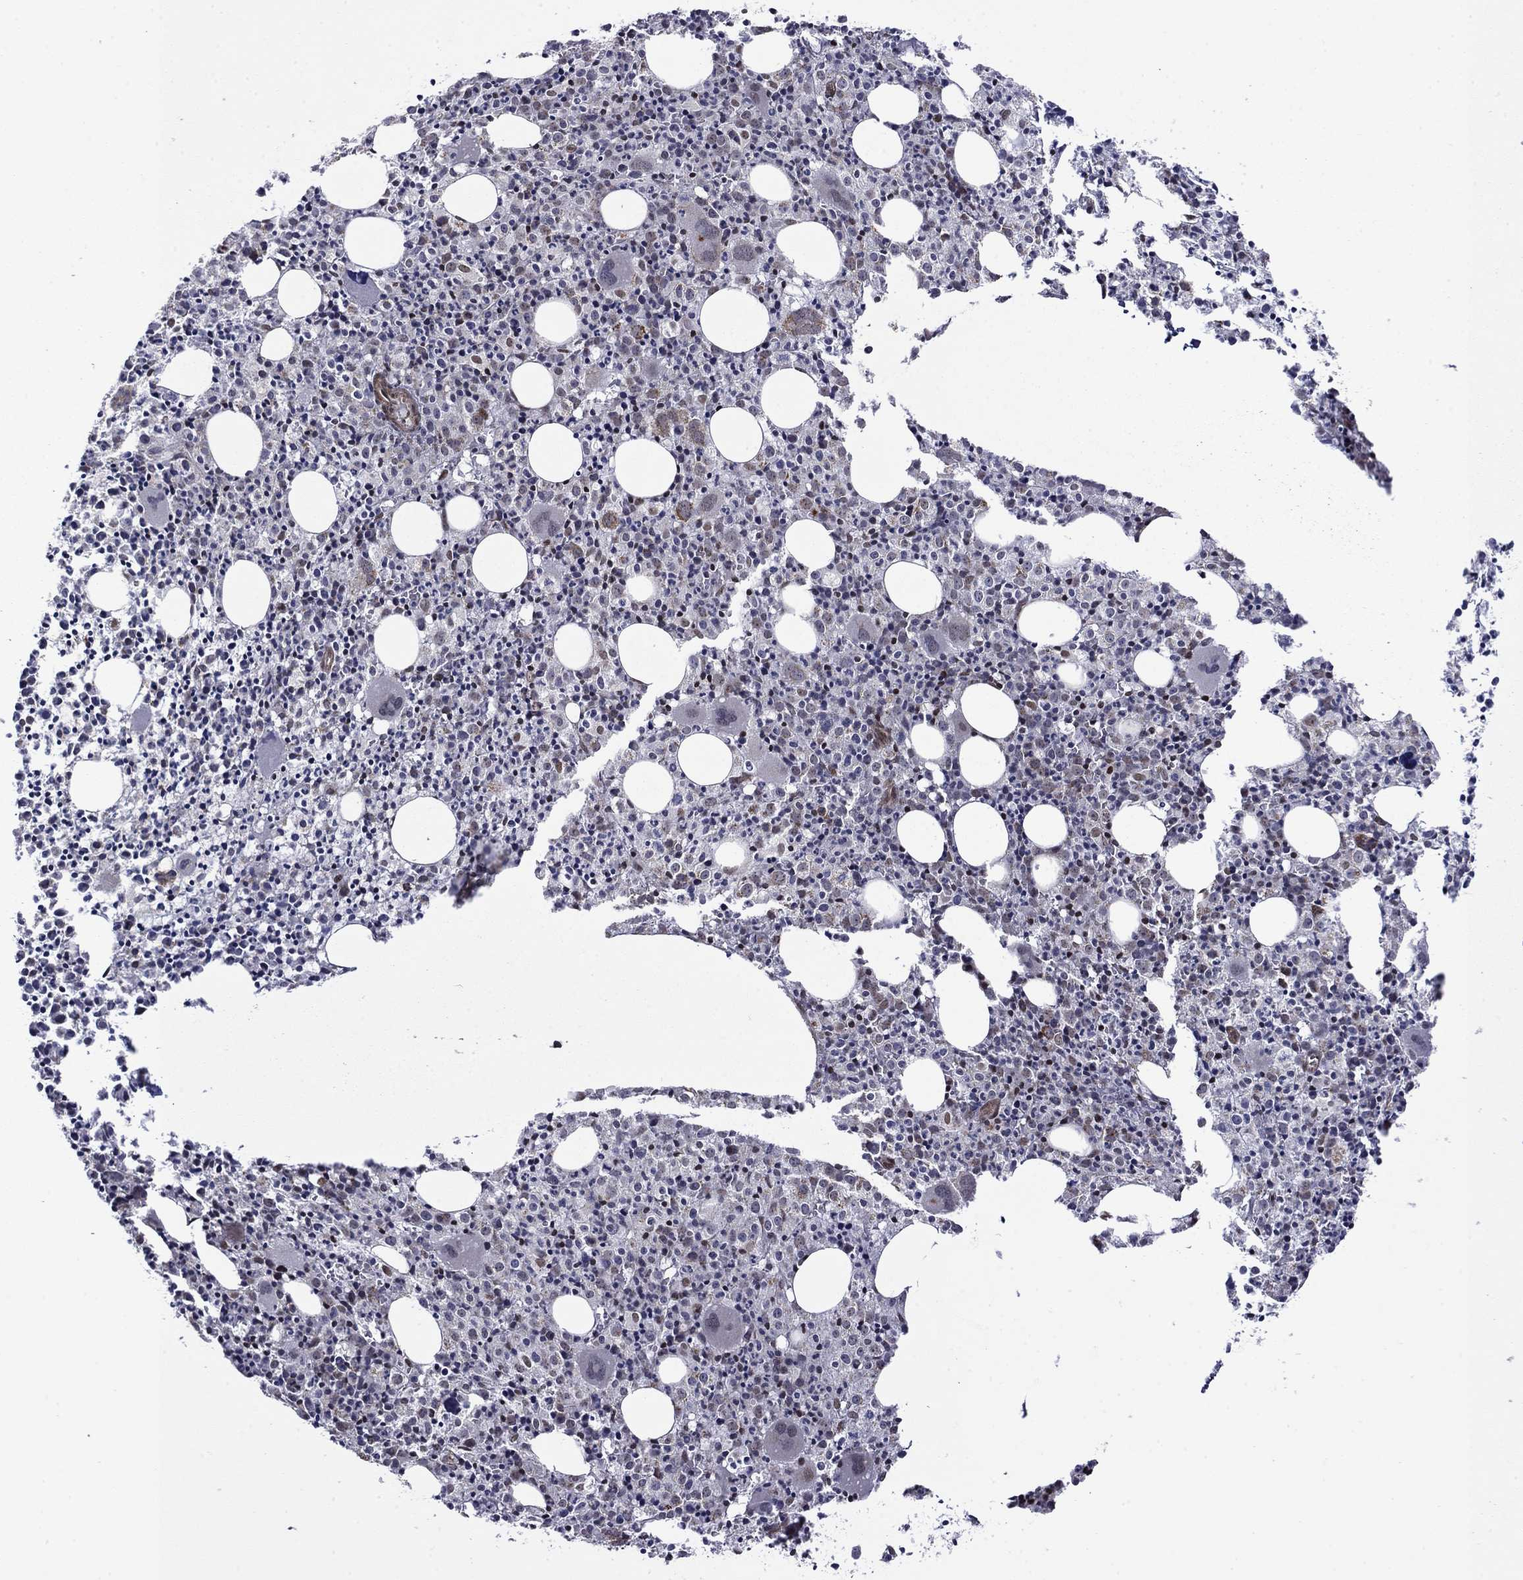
{"staining": {"intensity": "moderate", "quantity": "25%-75%", "location": "nuclear"}, "tissue": "bone marrow", "cell_type": "Hematopoietic cells", "image_type": "normal", "snomed": [{"axis": "morphology", "description": "Normal tissue, NOS"}, {"axis": "morphology", "description": "Inflammation, NOS"}, {"axis": "topography", "description": "Bone marrow"}], "caption": "Bone marrow stained for a protein shows moderate nuclear positivity in hematopoietic cells. The protein is shown in brown color, while the nuclei are stained blue.", "gene": "SURF2", "patient": {"sex": "male", "age": 3}}